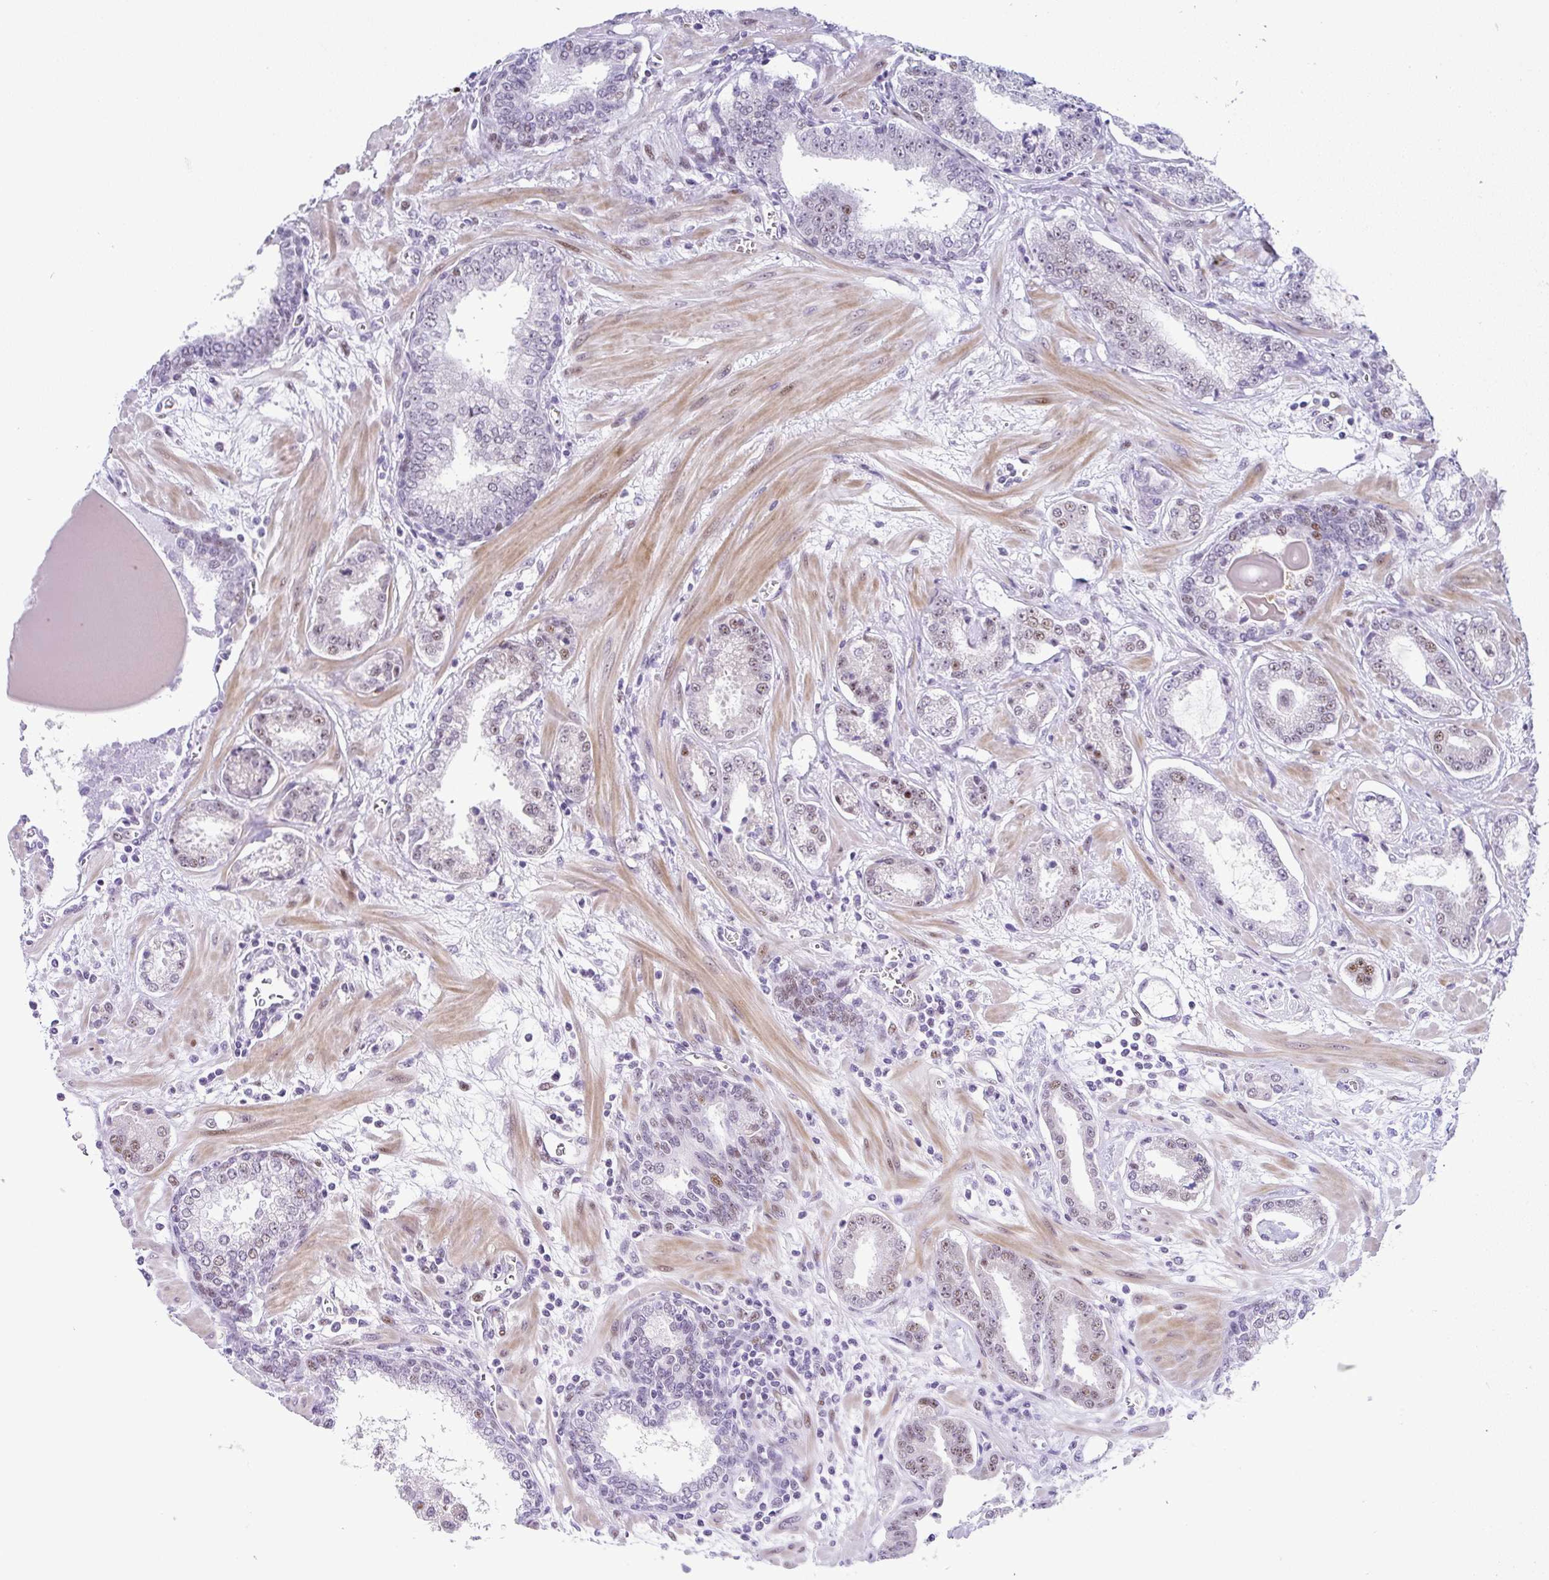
{"staining": {"intensity": "moderate", "quantity": "<25%", "location": "nuclear"}, "tissue": "prostate cancer", "cell_type": "Tumor cells", "image_type": "cancer", "snomed": [{"axis": "morphology", "description": "Adenocarcinoma, Low grade"}, {"axis": "topography", "description": "Prostate"}], "caption": "An image of human prostate cancer stained for a protein demonstrates moderate nuclear brown staining in tumor cells.", "gene": "NR1D2", "patient": {"sex": "male", "age": 62}}